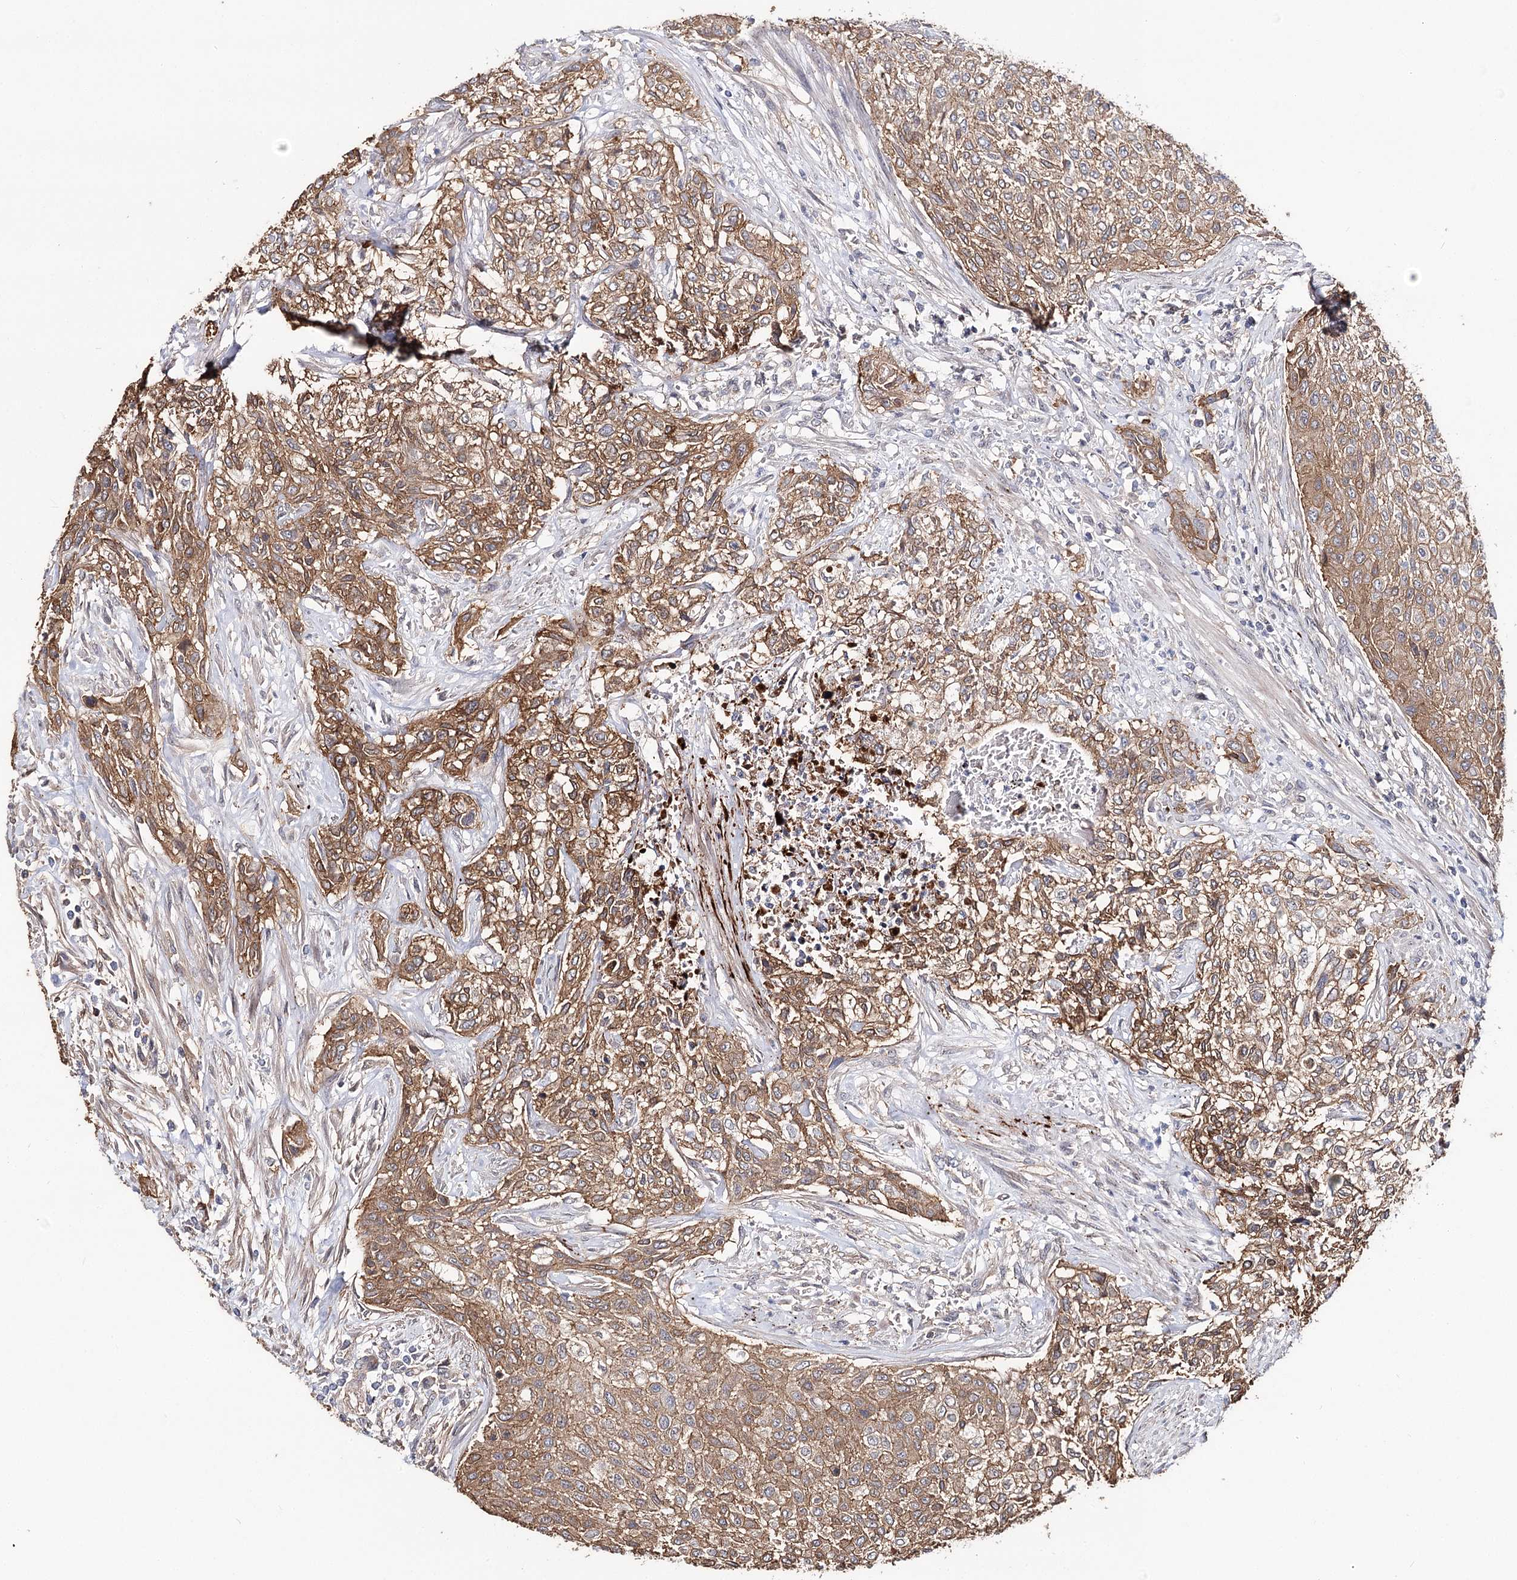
{"staining": {"intensity": "moderate", "quantity": ">75%", "location": "cytoplasmic/membranous"}, "tissue": "urothelial cancer", "cell_type": "Tumor cells", "image_type": "cancer", "snomed": [{"axis": "morphology", "description": "Normal tissue, NOS"}, {"axis": "morphology", "description": "Urothelial carcinoma, NOS"}, {"axis": "topography", "description": "Urinary bladder"}, {"axis": "topography", "description": "Peripheral nerve tissue"}], "caption": "Transitional cell carcinoma was stained to show a protein in brown. There is medium levels of moderate cytoplasmic/membranous expression in about >75% of tumor cells.", "gene": "TMEM218", "patient": {"sex": "male", "age": 35}}